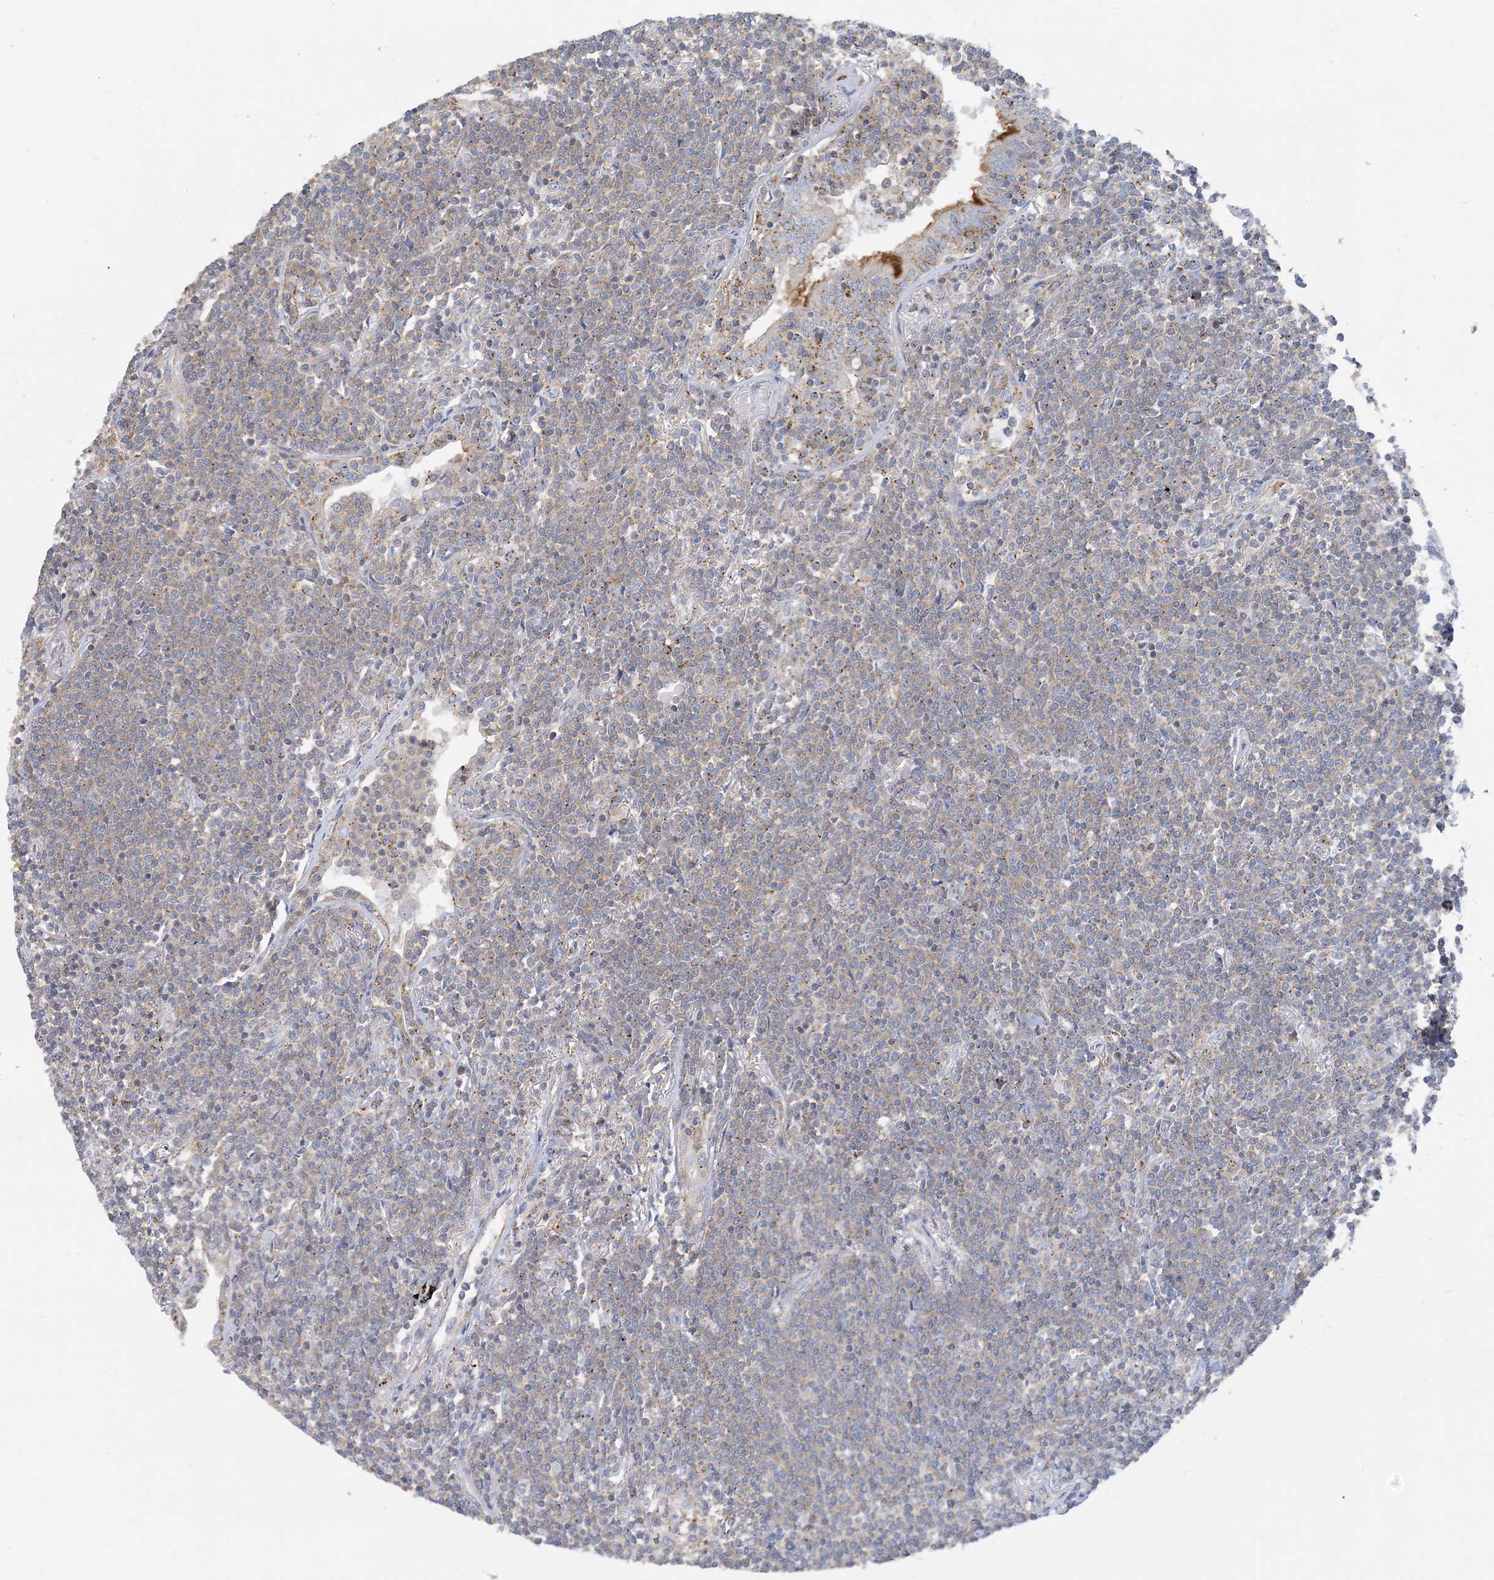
{"staining": {"intensity": "weak", "quantity": "25%-75%", "location": "cytoplasmic/membranous"}, "tissue": "lymphoma", "cell_type": "Tumor cells", "image_type": "cancer", "snomed": [{"axis": "morphology", "description": "Malignant lymphoma, non-Hodgkin's type, Low grade"}, {"axis": "topography", "description": "Lung"}], "caption": "Low-grade malignant lymphoma, non-Hodgkin's type stained for a protein exhibits weak cytoplasmic/membranous positivity in tumor cells.", "gene": "CALHM5", "patient": {"sex": "female", "age": 71}}